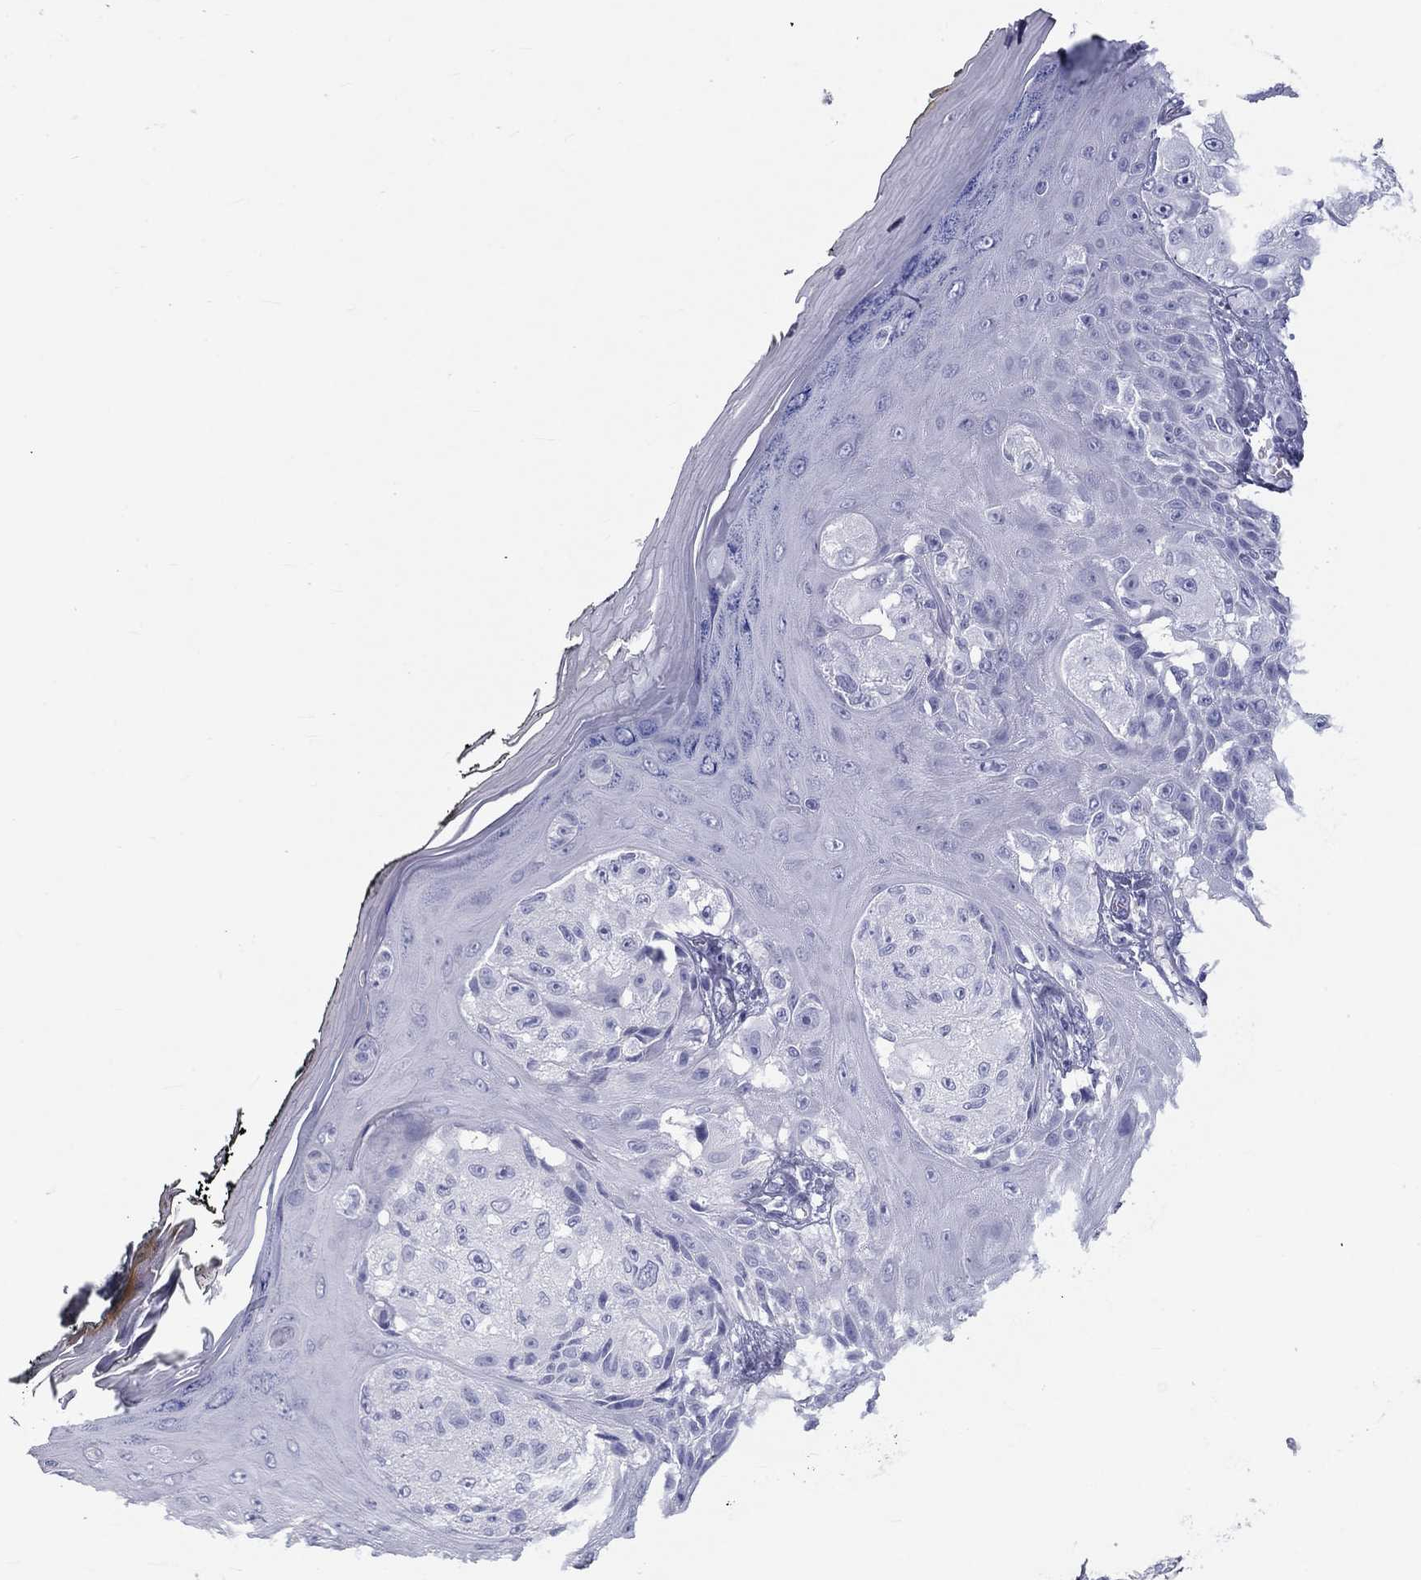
{"staining": {"intensity": "negative", "quantity": "none", "location": "none"}, "tissue": "melanoma", "cell_type": "Tumor cells", "image_type": "cancer", "snomed": [{"axis": "morphology", "description": "Malignant melanoma, NOS"}, {"axis": "topography", "description": "Skin"}], "caption": "Tumor cells show no significant expression in malignant melanoma.", "gene": "DNALI1", "patient": {"sex": "male", "age": 61}}